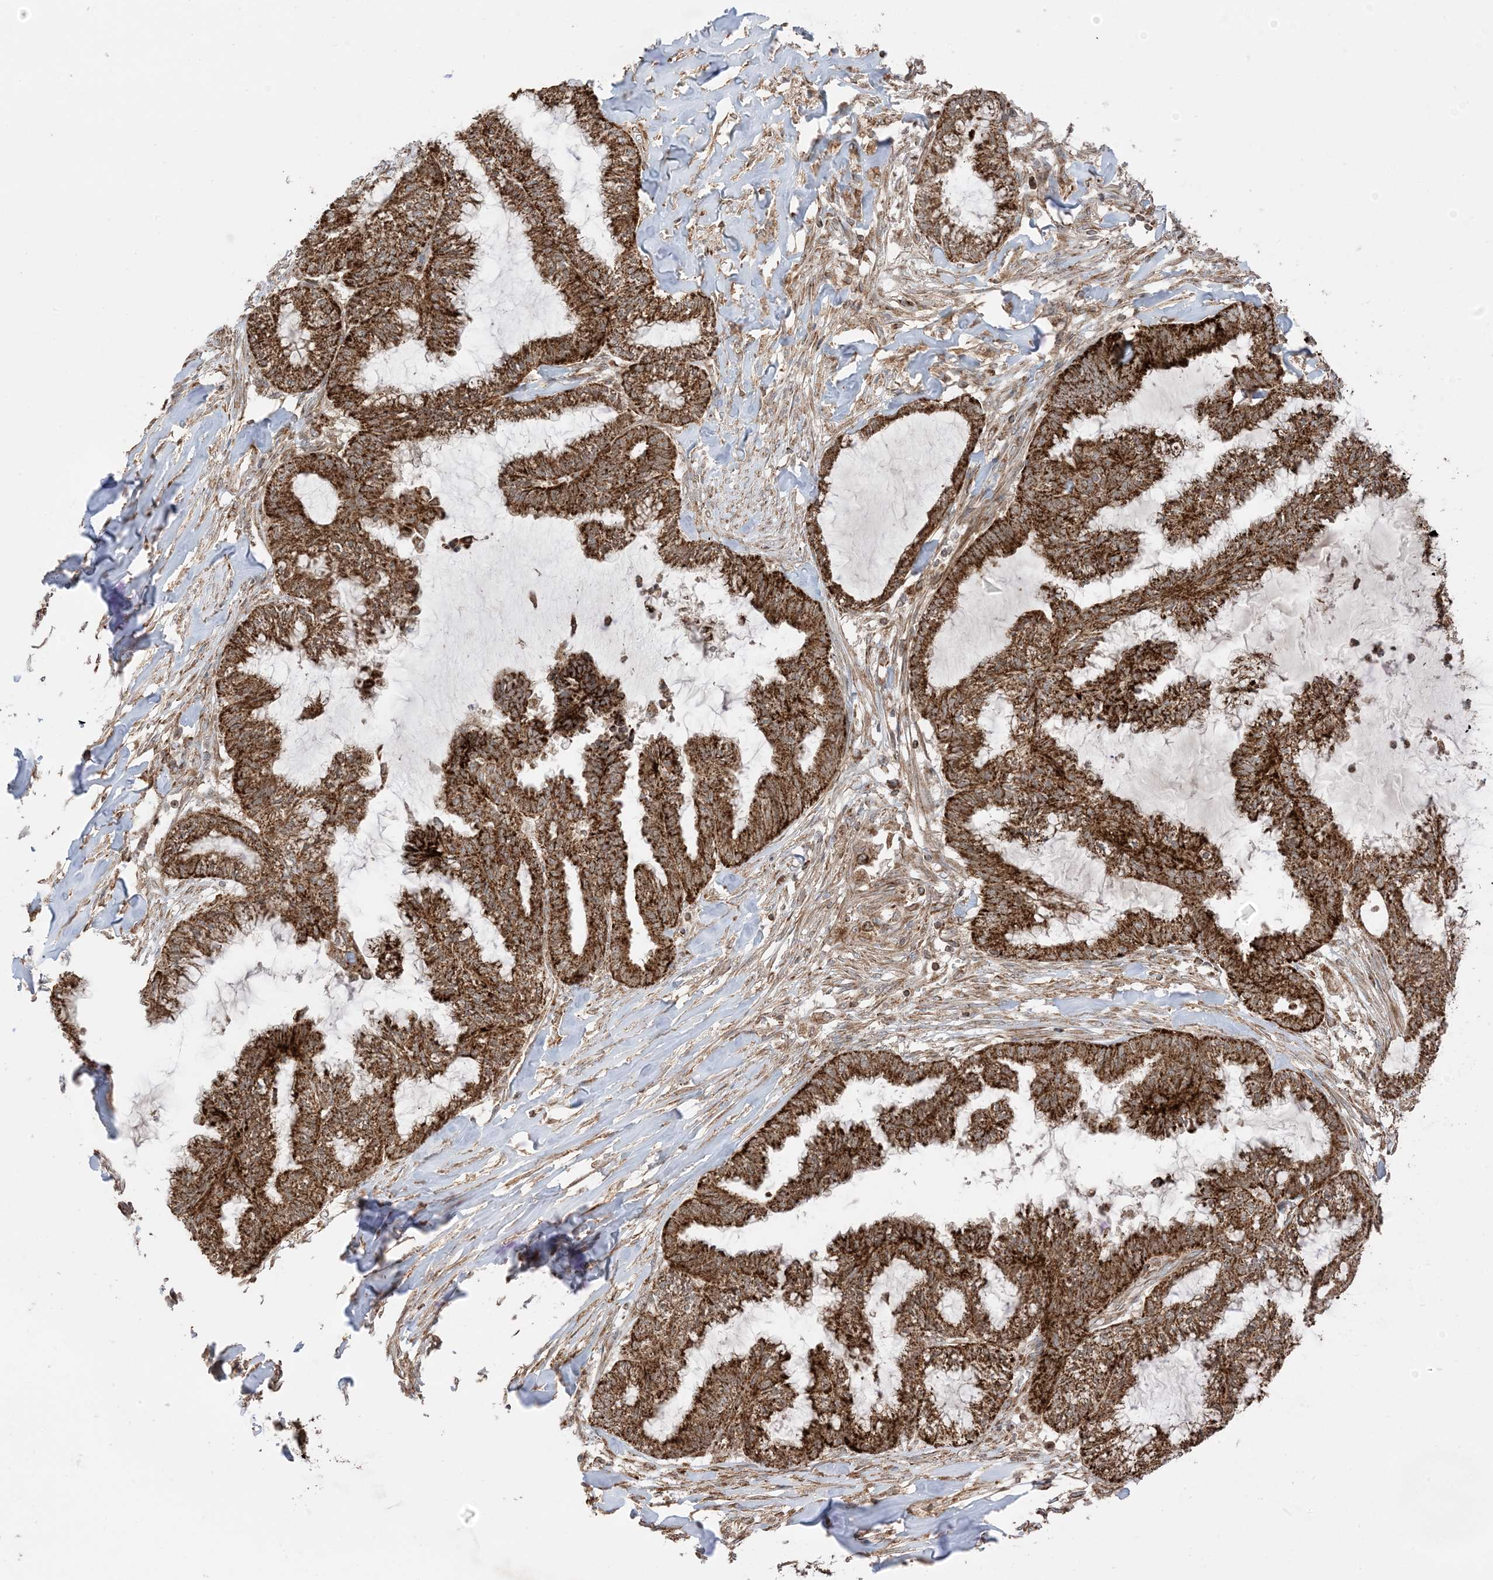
{"staining": {"intensity": "strong", "quantity": ">75%", "location": "cytoplasmic/membranous"}, "tissue": "endometrial cancer", "cell_type": "Tumor cells", "image_type": "cancer", "snomed": [{"axis": "morphology", "description": "Adenocarcinoma, NOS"}, {"axis": "topography", "description": "Endometrium"}], "caption": "This is a micrograph of immunohistochemistry staining of endometrial cancer, which shows strong positivity in the cytoplasmic/membranous of tumor cells.", "gene": "N4BP3", "patient": {"sex": "female", "age": 86}}